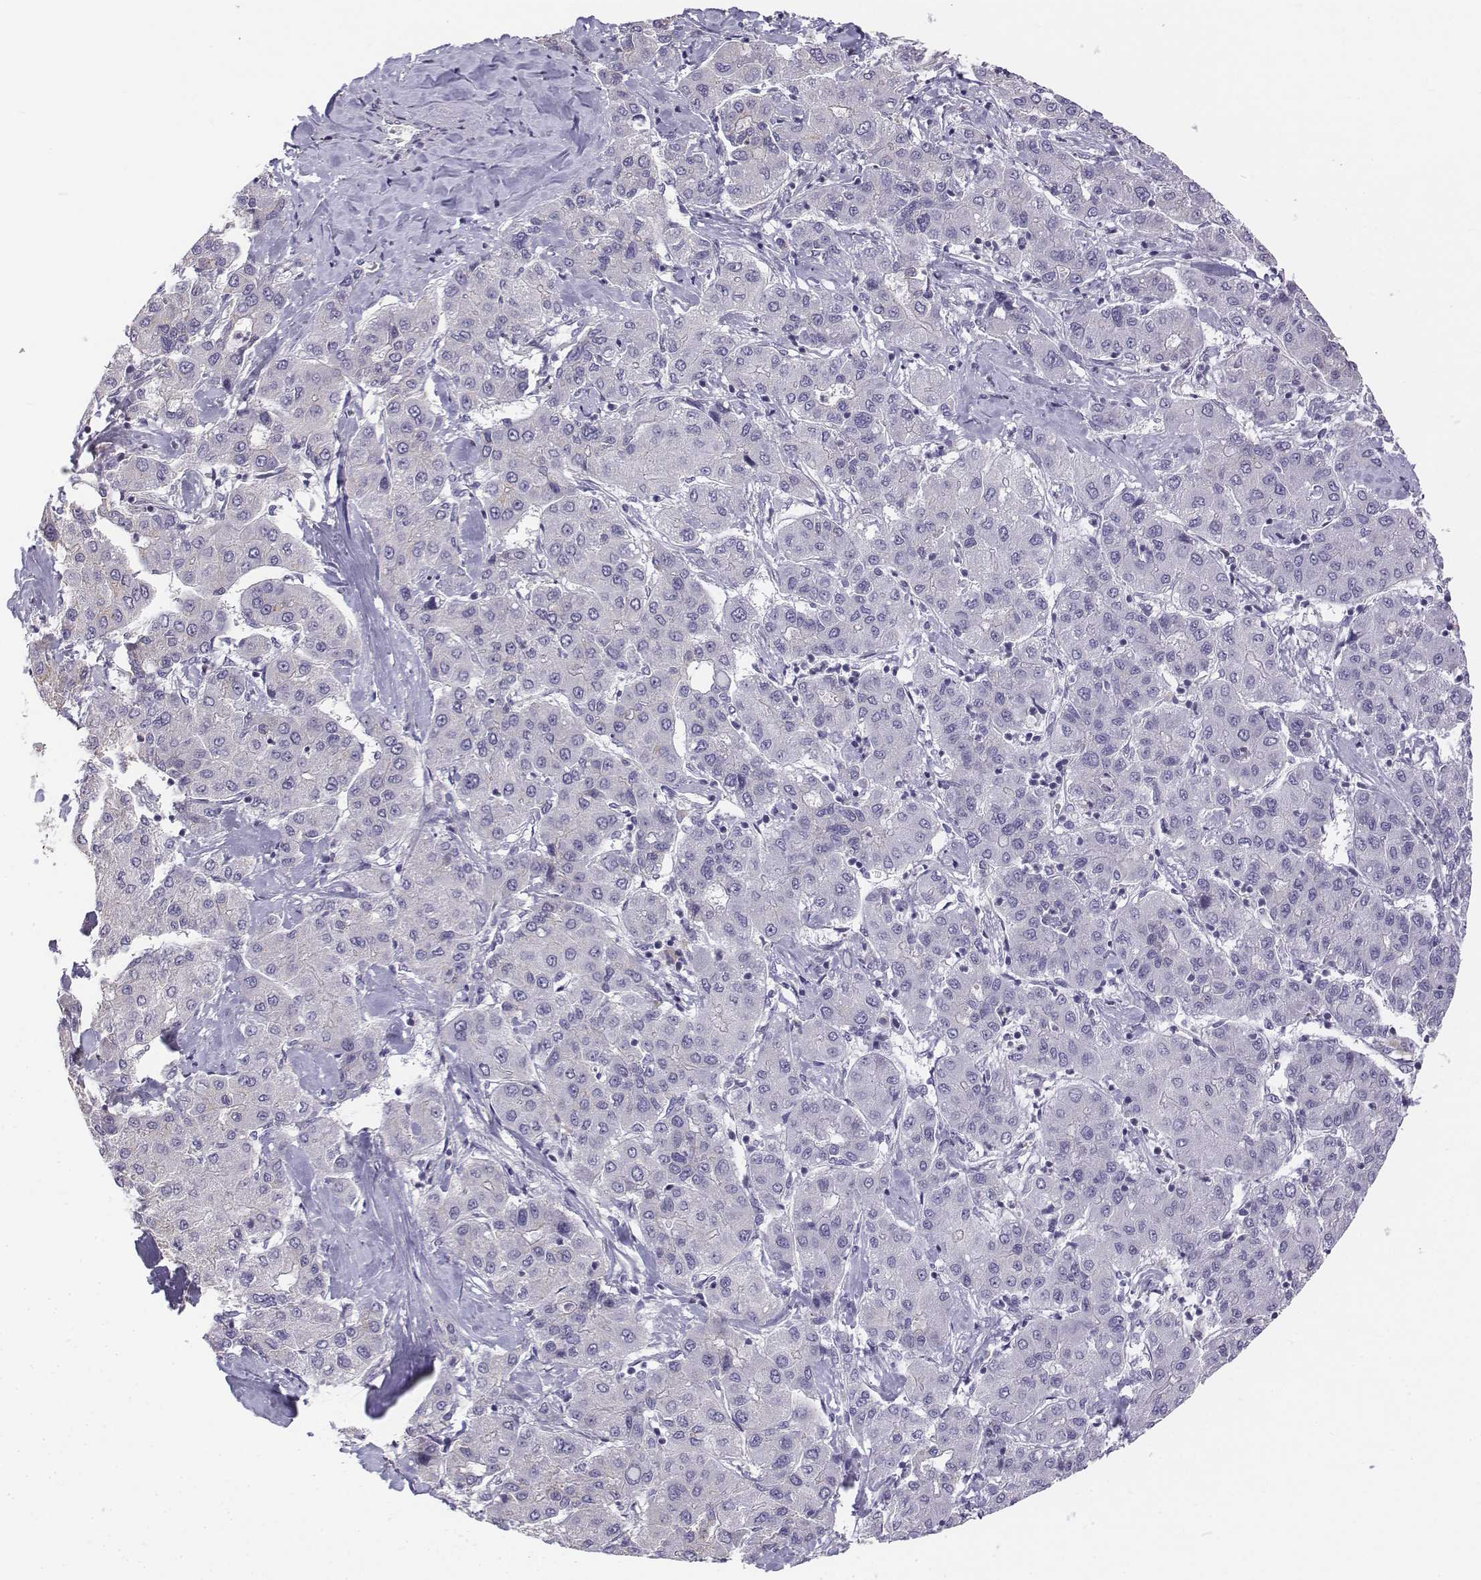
{"staining": {"intensity": "negative", "quantity": "none", "location": "none"}, "tissue": "liver cancer", "cell_type": "Tumor cells", "image_type": "cancer", "snomed": [{"axis": "morphology", "description": "Carcinoma, Hepatocellular, NOS"}, {"axis": "topography", "description": "Liver"}], "caption": "Immunohistochemistry (IHC) image of human liver cancer stained for a protein (brown), which demonstrates no positivity in tumor cells.", "gene": "LGSN", "patient": {"sex": "male", "age": 65}}